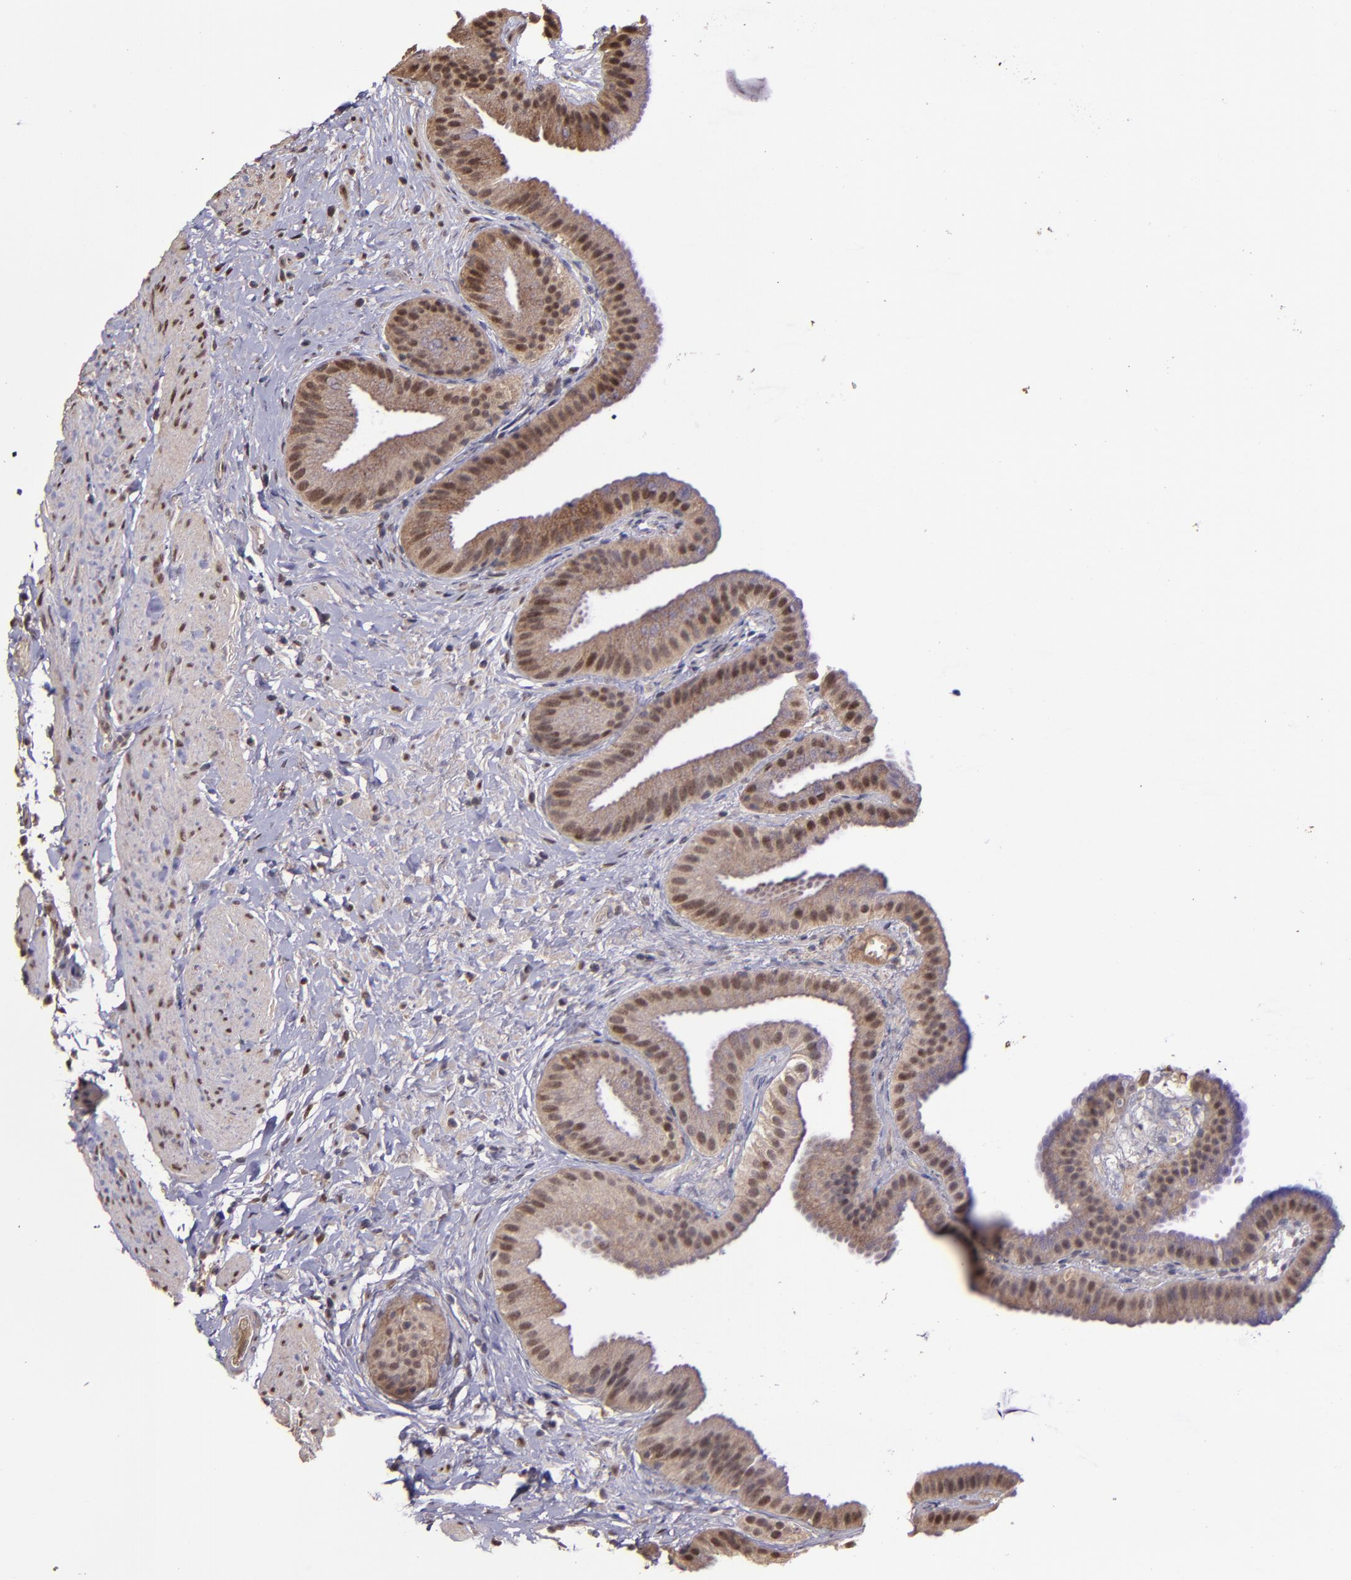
{"staining": {"intensity": "moderate", "quantity": ">75%", "location": "cytoplasmic/membranous,nuclear"}, "tissue": "gallbladder", "cell_type": "Glandular cells", "image_type": "normal", "snomed": [{"axis": "morphology", "description": "Normal tissue, NOS"}, {"axis": "topography", "description": "Gallbladder"}], "caption": "Immunohistochemical staining of normal gallbladder displays >75% levels of moderate cytoplasmic/membranous,nuclear protein positivity in about >75% of glandular cells.", "gene": "SERPINF2", "patient": {"sex": "female", "age": 63}}